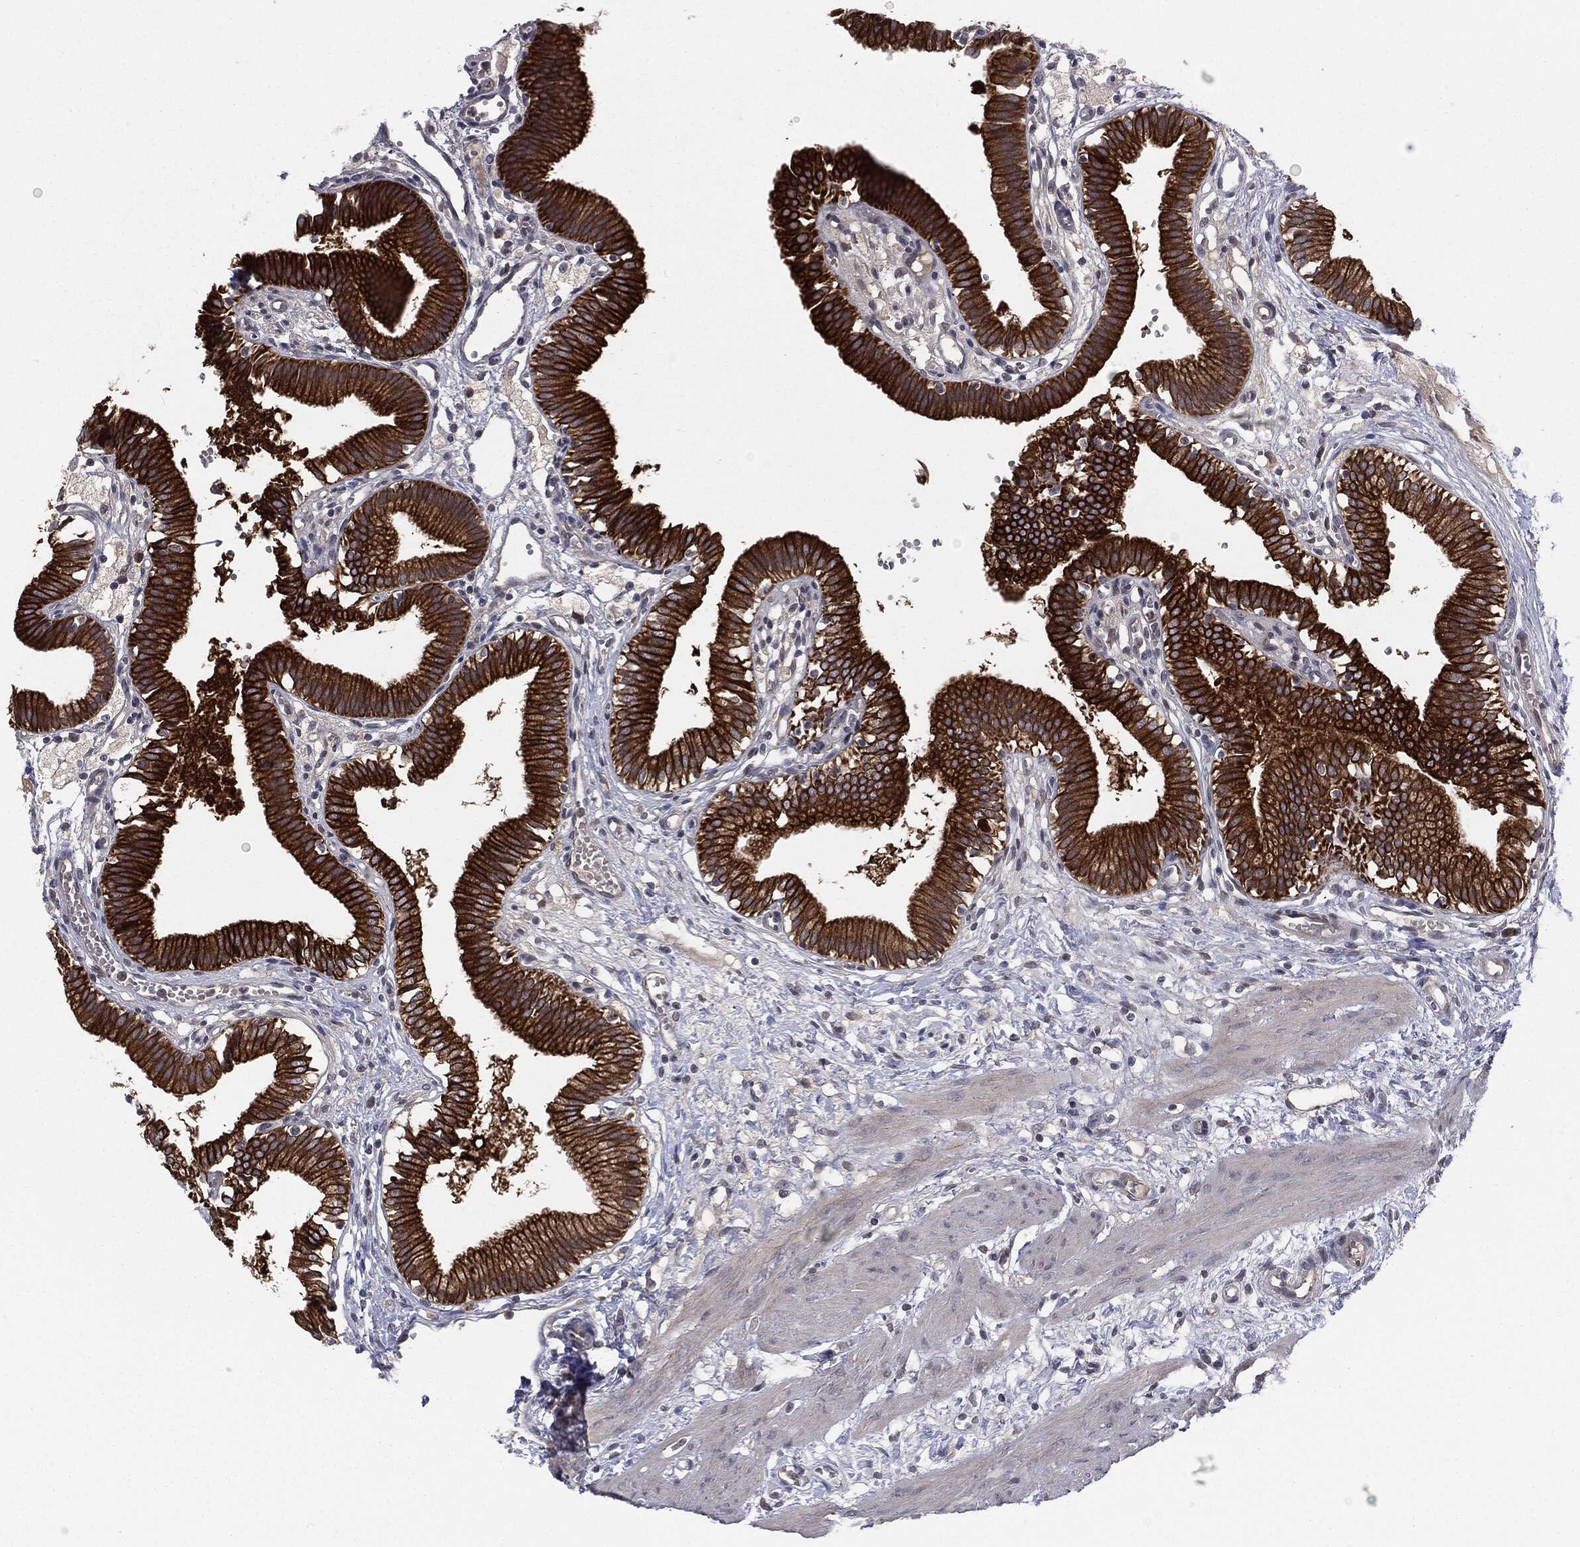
{"staining": {"intensity": "strong", "quantity": ">75%", "location": "cytoplasmic/membranous"}, "tissue": "gallbladder", "cell_type": "Glandular cells", "image_type": "normal", "snomed": [{"axis": "morphology", "description": "Normal tissue, NOS"}, {"axis": "topography", "description": "Gallbladder"}], "caption": "Protein staining of benign gallbladder displays strong cytoplasmic/membranous positivity in about >75% of glandular cells.", "gene": "KRT7", "patient": {"sex": "female", "age": 24}}